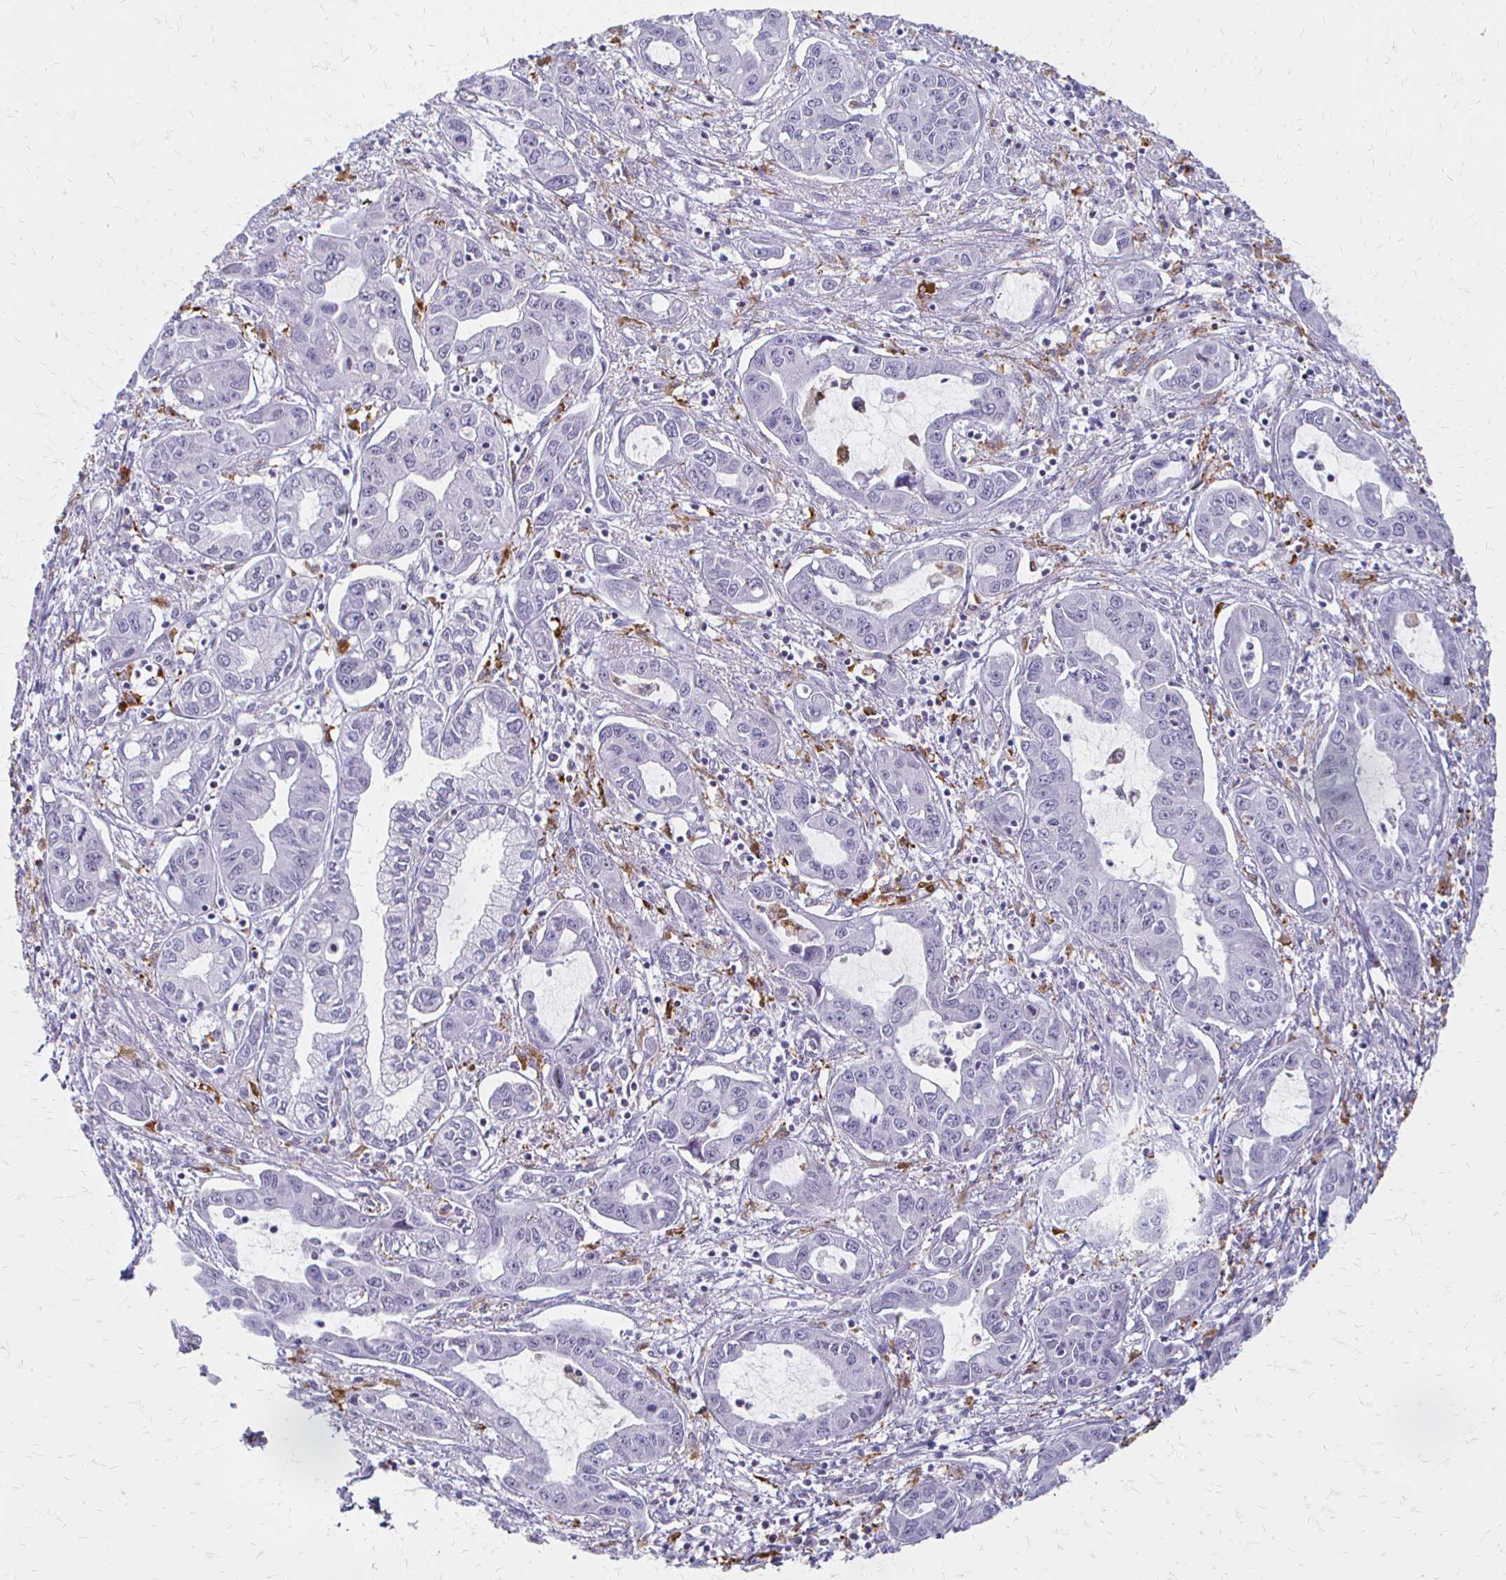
{"staining": {"intensity": "negative", "quantity": "none", "location": "none"}, "tissue": "liver cancer", "cell_type": "Tumor cells", "image_type": "cancer", "snomed": [{"axis": "morphology", "description": "Cholangiocarcinoma"}, {"axis": "topography", "description": "Liver"}], "caption": "Tumor cells are negative for protein expression in human liver cholangiocarcinoma.", "gene": "ACP5", "patient": {"sex": "male", "age": 58}}